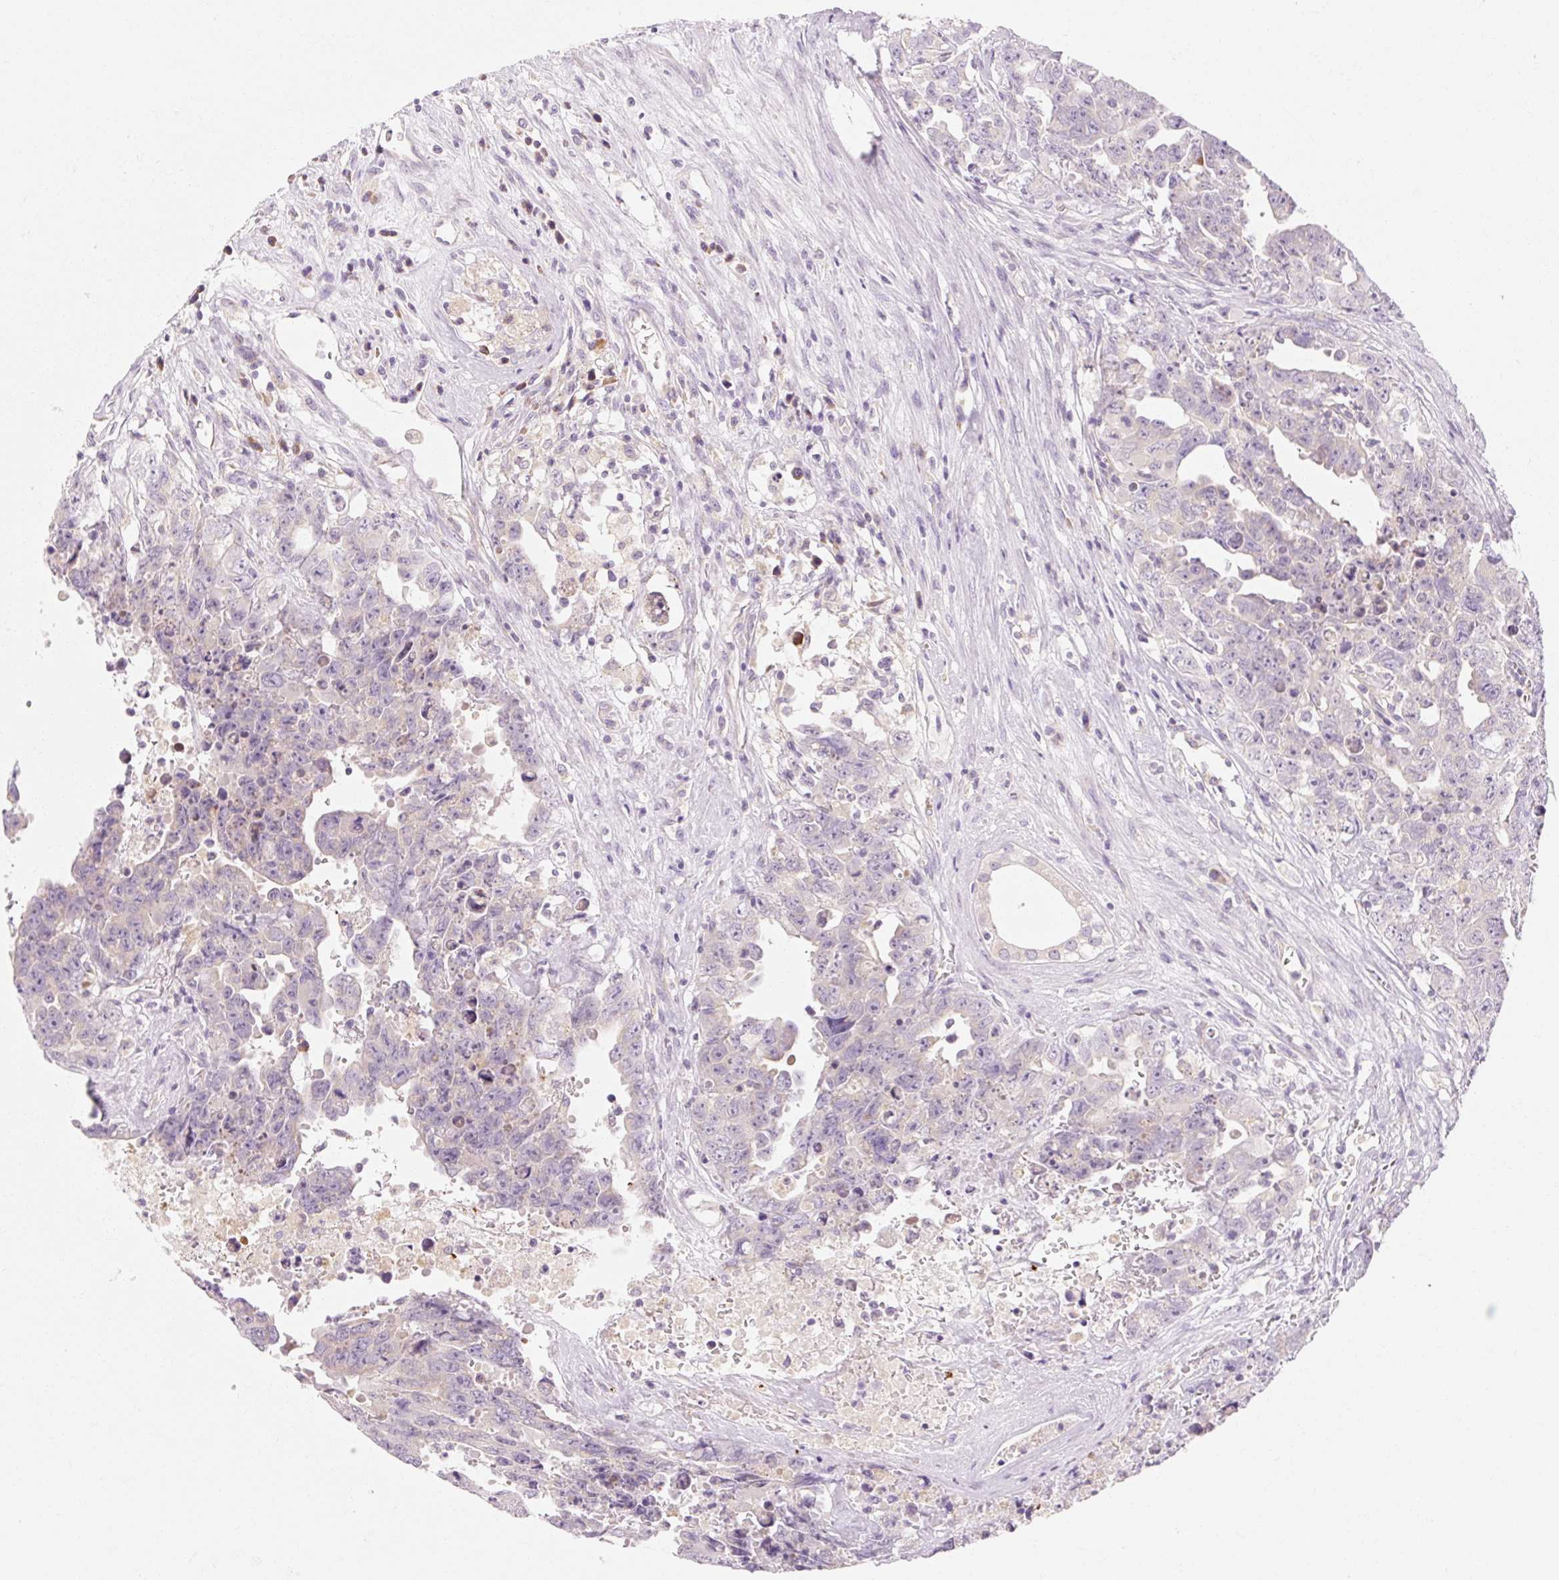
{"staining": {"intensity": "negative", "quantity": "none", "location": "none"}, "tissue": "testis cancer", "cell_type": "Tumor cells", "image_type": "cancer", "snomed": [{"axis": "morphology", "description": "Carcinoma, Embryonal, NOS"}, {"axis": "topography", "description": "Testis"}], "caption": "DAB (3,3'-diaminobenzidine) immunohistochemical staining of embryonal carcinoma (testis) demonstrates no significant positivity in tumor cells. Nuclei are stained in blue.", "gene": "MYO1D", "patient": {"sex": "male", "age": 24}}